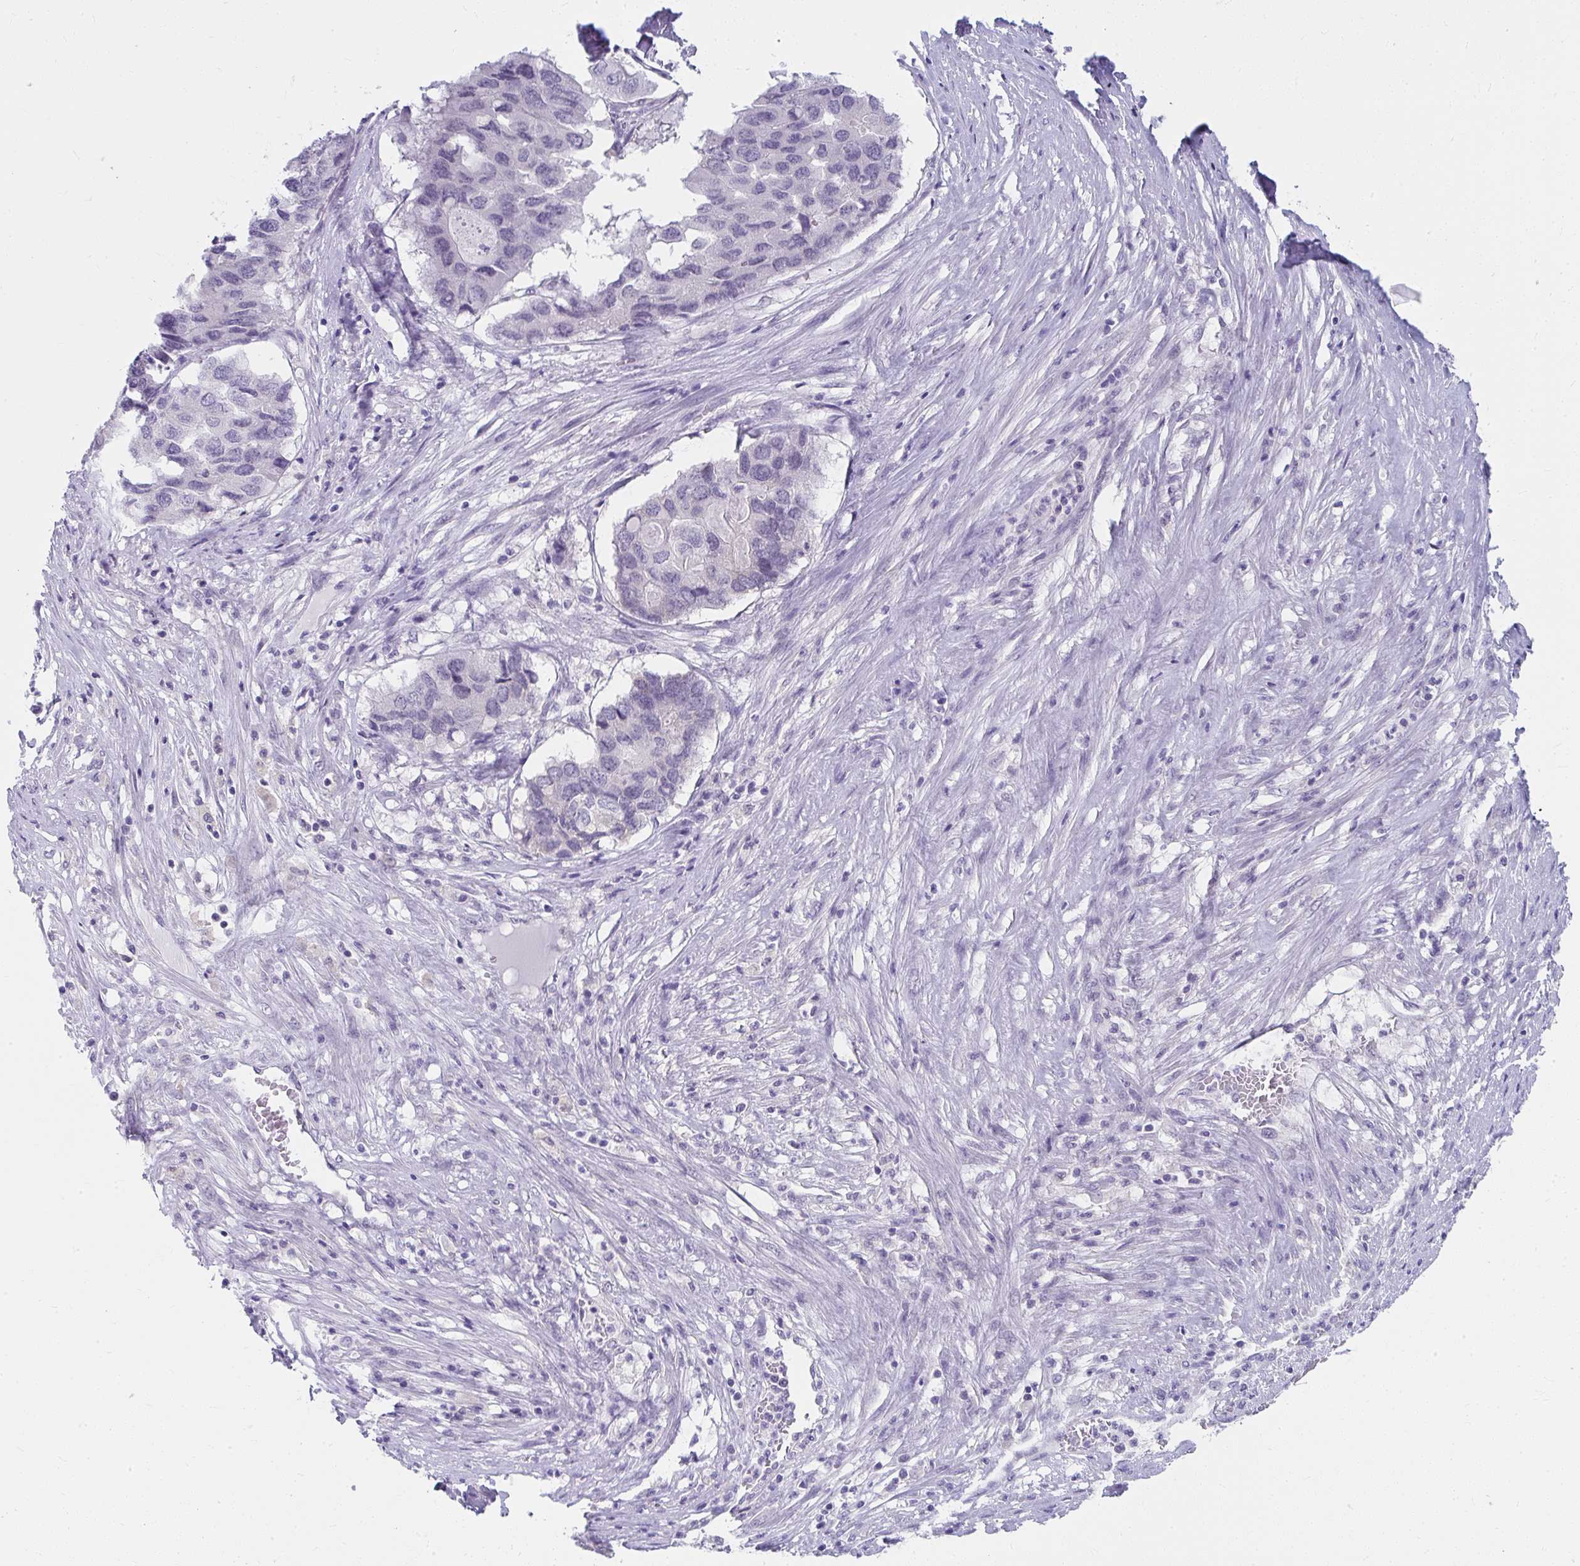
{"staining": {"intensity": "negative", "quantity": "none", "location": "none"}, "tissue": "pancreatic cancer", "cell_type": "Tumor cells", "image_type": "cancer", "snomed": [{"axis": "morphology", "description": "Adenocarcinoma, NOS"}, {"axis": "topography", "description": "Pancreas"}], "caption": "Human pancreatic cancer (adenocarcinoma) stained for a protein using immunohistochemistry reveals no staining in tumor cells.", "gene": "UGT3A2", "patient": {"sex": "male", "age": 50}}